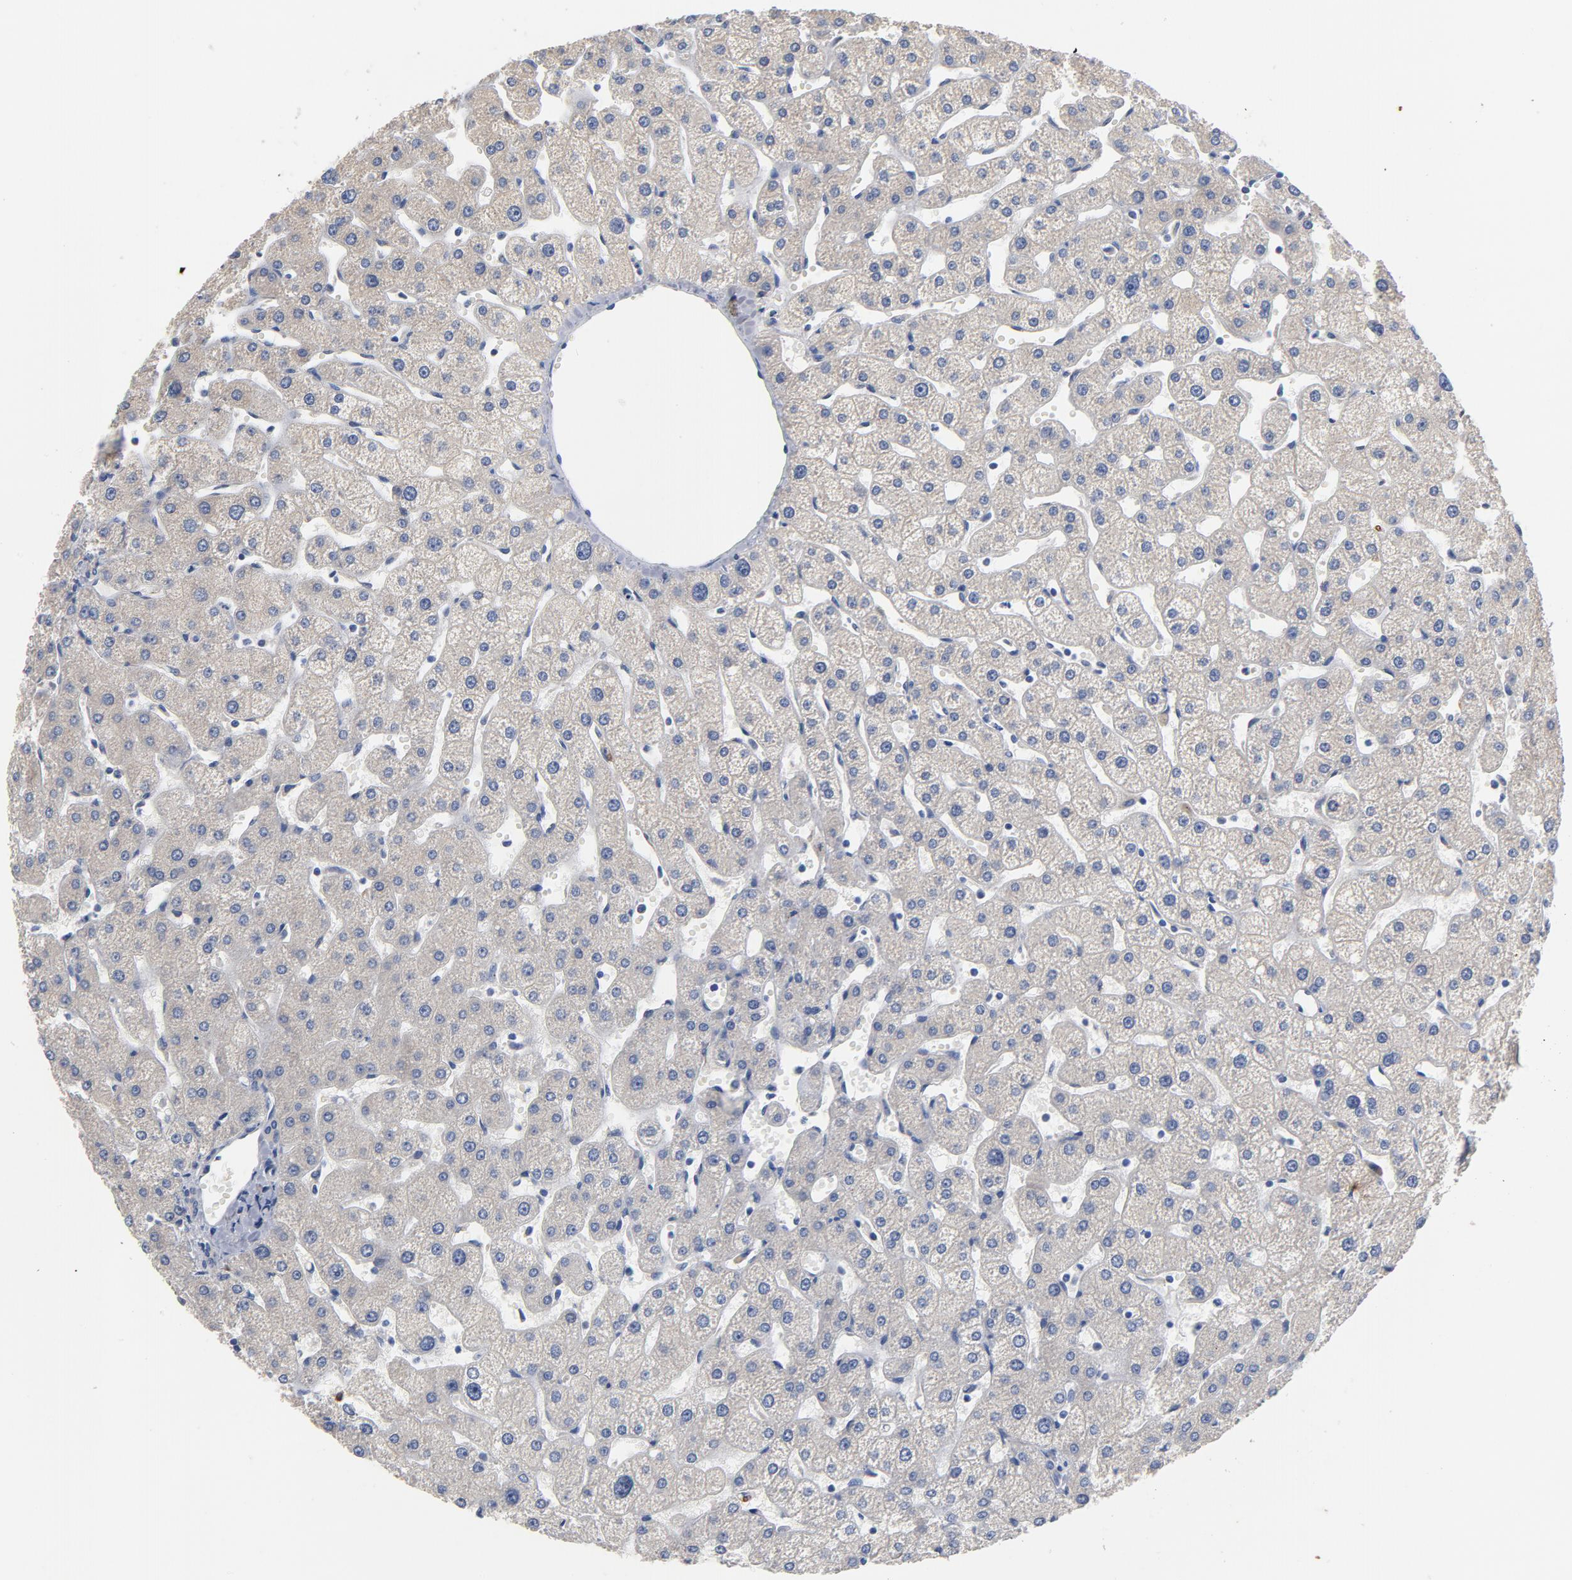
{"staining": {"intensity": "negative", "quantity": "none", "location": "none"}, "tissue": "liver", "cell_type": "Cholangiocytes", "image_type": "normal", "snomed": [{"axis": "morphology", "description": "Normal tissue, NOS"}, {"axis": "topography", "description": "Liver"}], "caption": "Histopathology image shows no protein staining in cholangiocytes of benign liver. (DAB immunohistochemistry visualized using brightfield microscopy, high magnification).", "gene": "TLR4", "patient": {"sex": "male", "age": 67}}